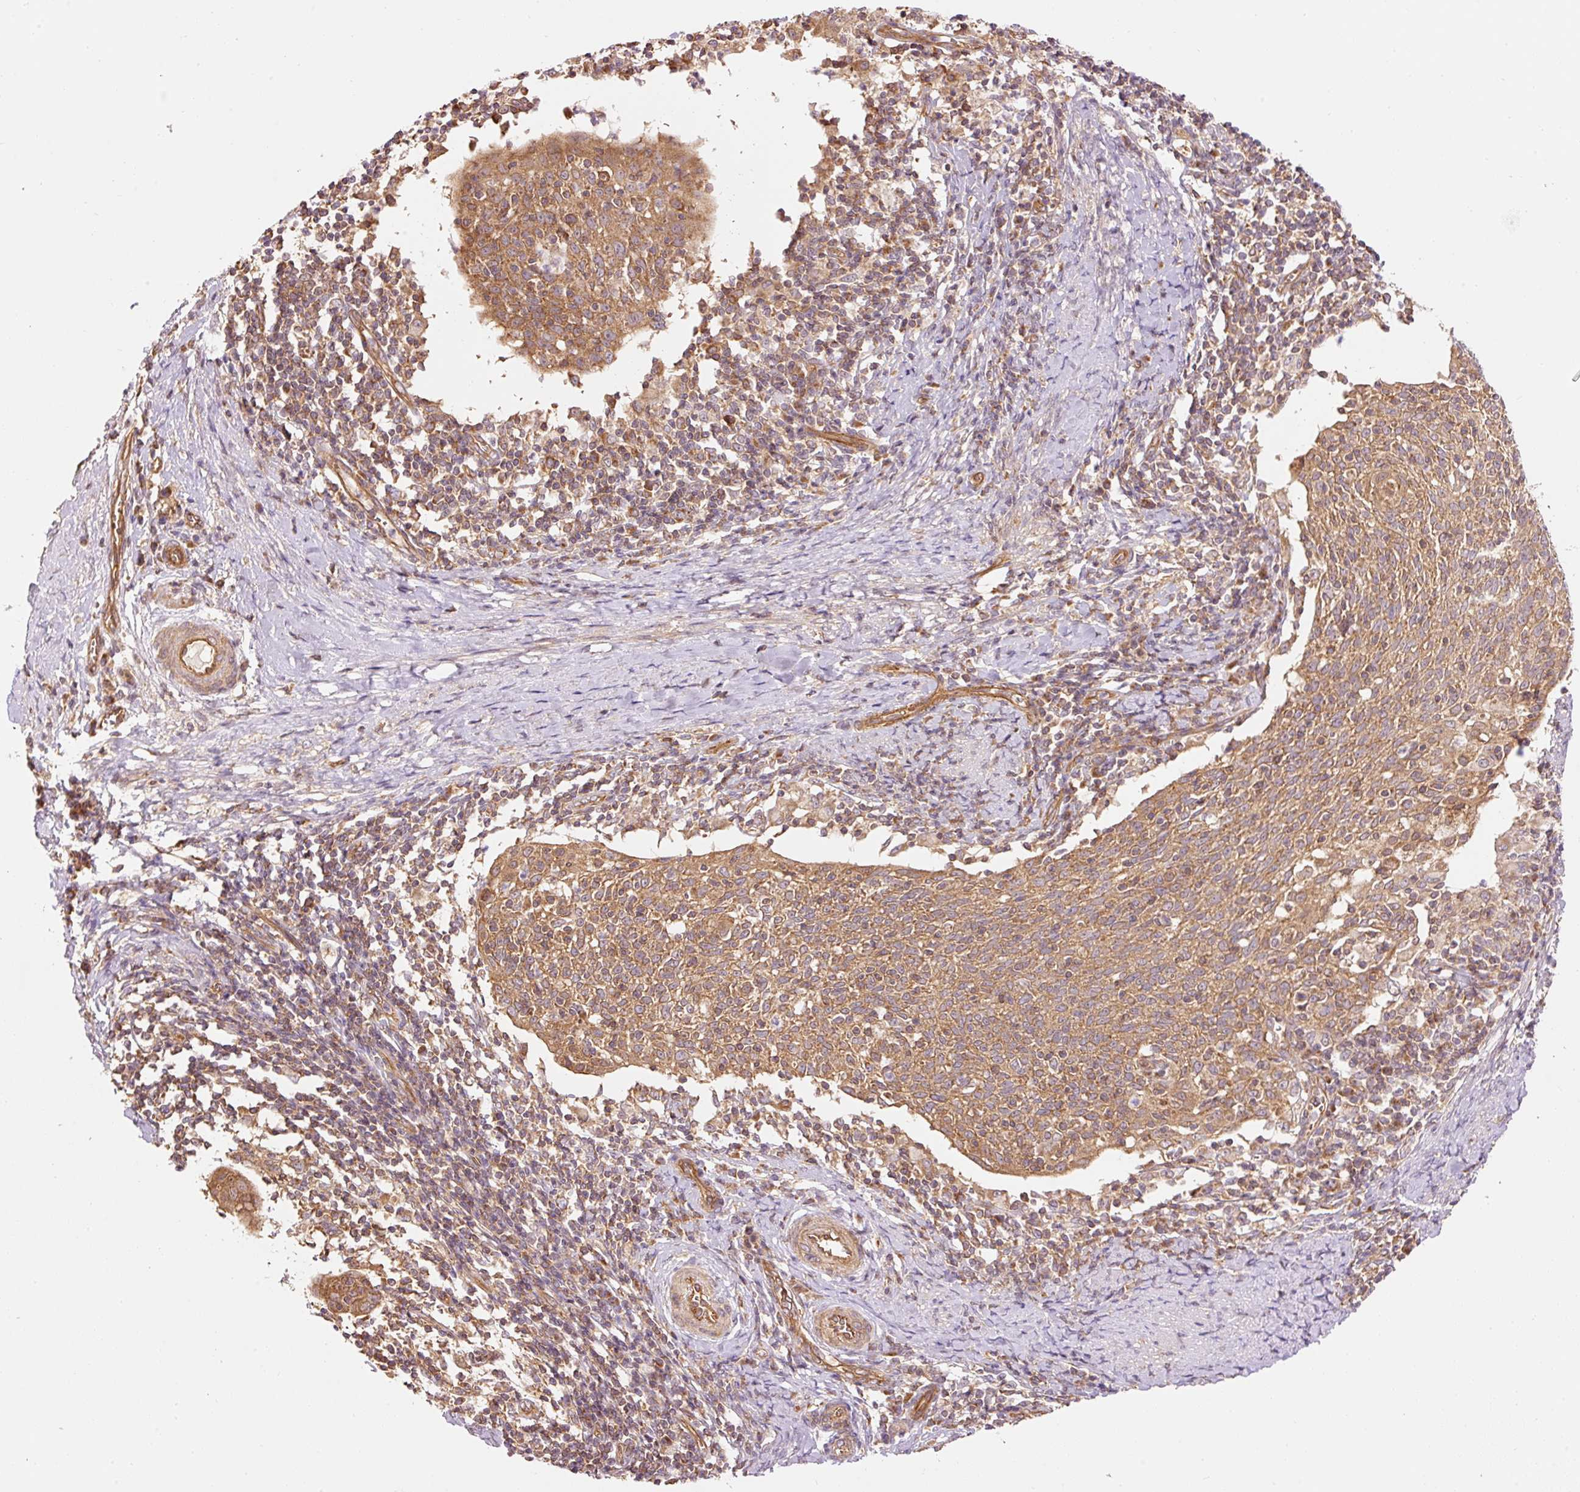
{"staining": {"intensity": "moderate", "quantity": ">75%", "location": "cytoplasmic/membranous"}, "tissue": "cervical cancer", "cell_type": "Tumor cells", "image_type": "cancer", "snomed": [{"axis": "morphology", "description": "Squamous cell carcinoma, NOS"}, {"axis": "topography", "description": "Cervix"}], "caption": "Immunohistochemical staining of human squamous cell carcinoma (cervical) reveals medium levels of moderate cytoplasmic/membranous protein staining in approximately >75% of tumor cells.", "gene": "ADCY4", "patient": {"sex": "female", "age": 52}}